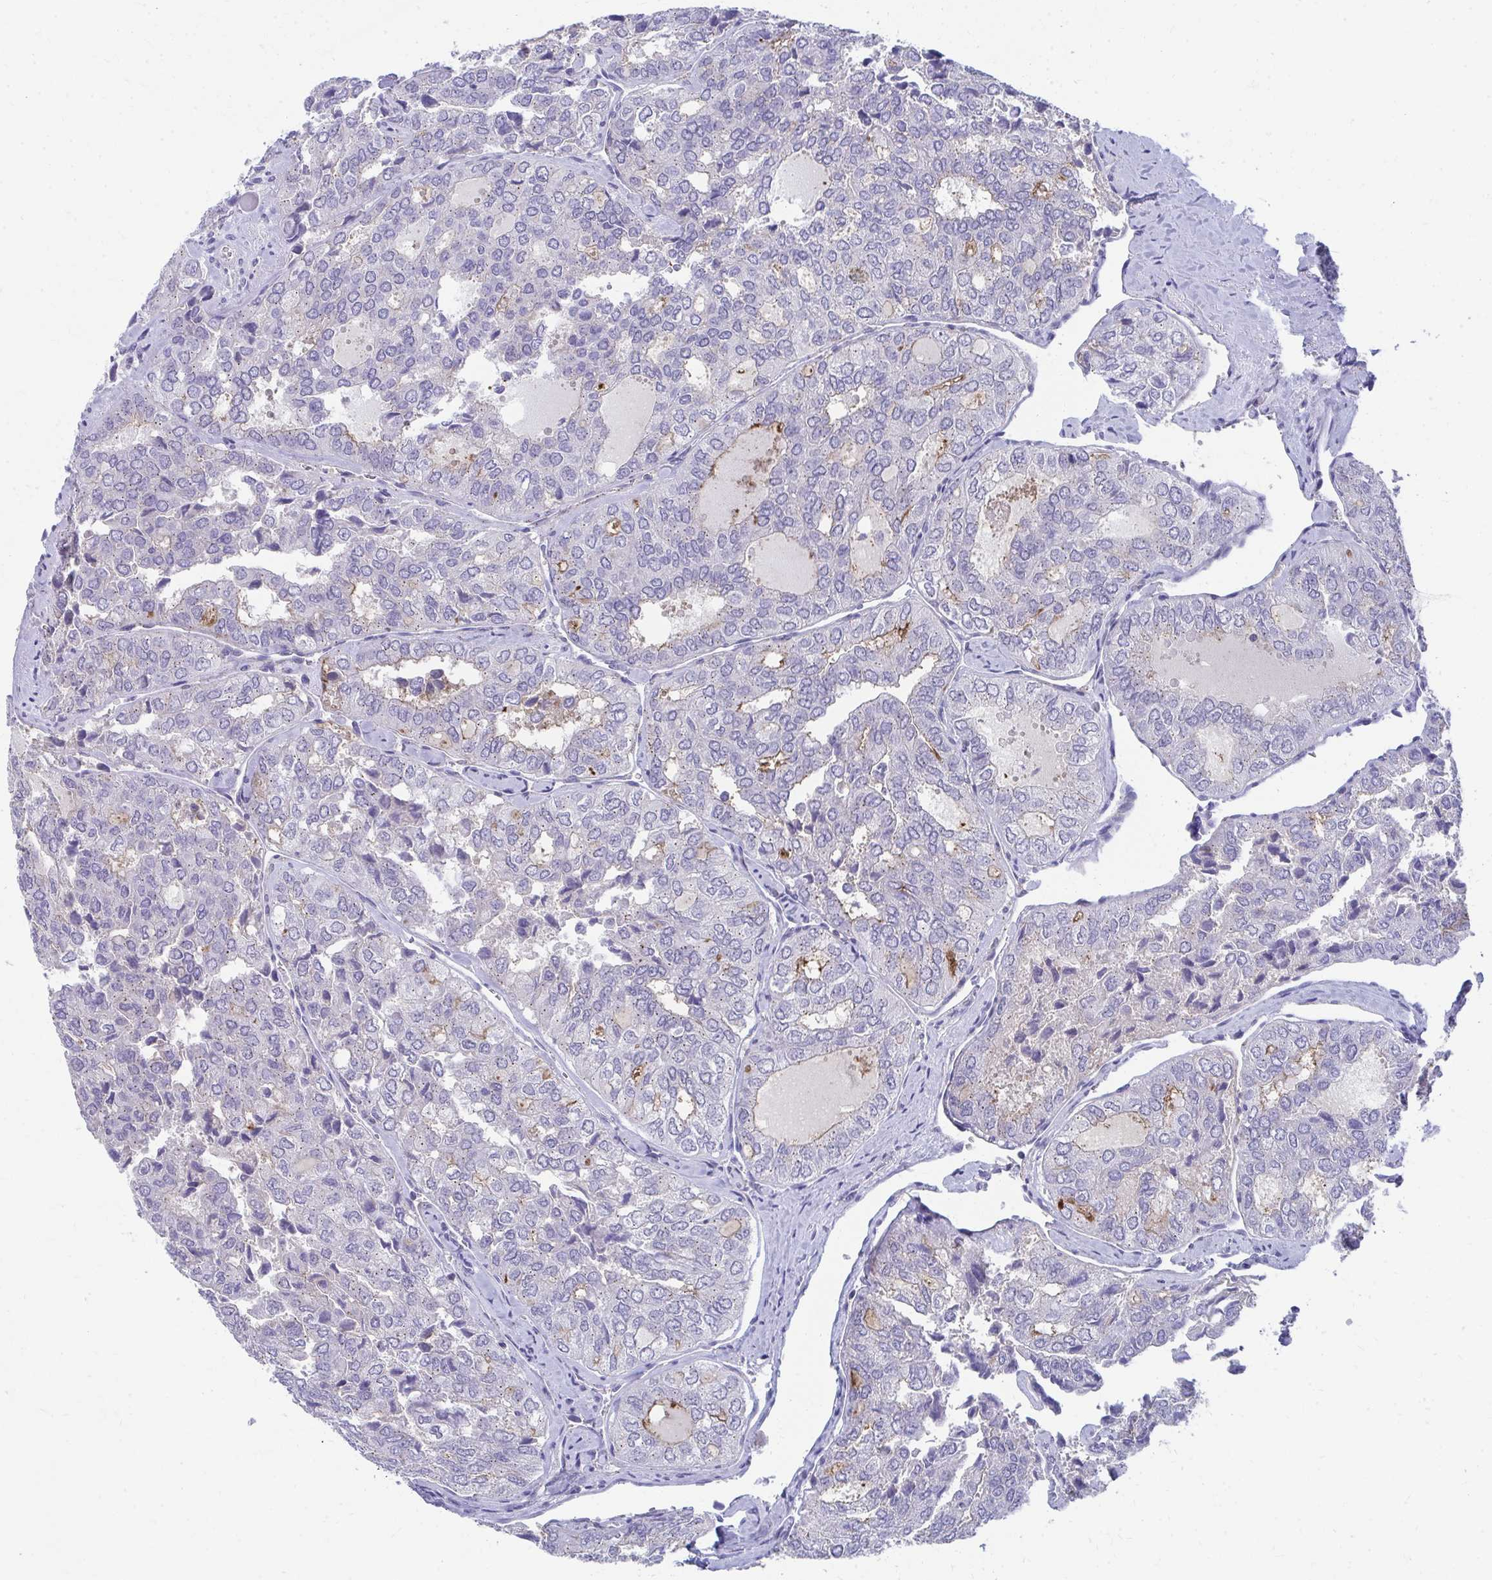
{"staining": {"intensity": "negative", "quantity": "none", "location": "none"}, "tissue": "thyroid cancer", "cell_type": "Tumor cells", "image_type": "cancer", "snomed": [{"axis": "morphology", "description": "Follicular adenoma carcinoma, NOS"}, {"axis": "topography", "description": "Thyroid gland"}], "caption": "DAB immunohistochemical staining of human thyroid cancer exhibits no significant positivity in tumor cells.", "gene": "TMPRSS2", "patient": {"sex": "male", "age": 75}}